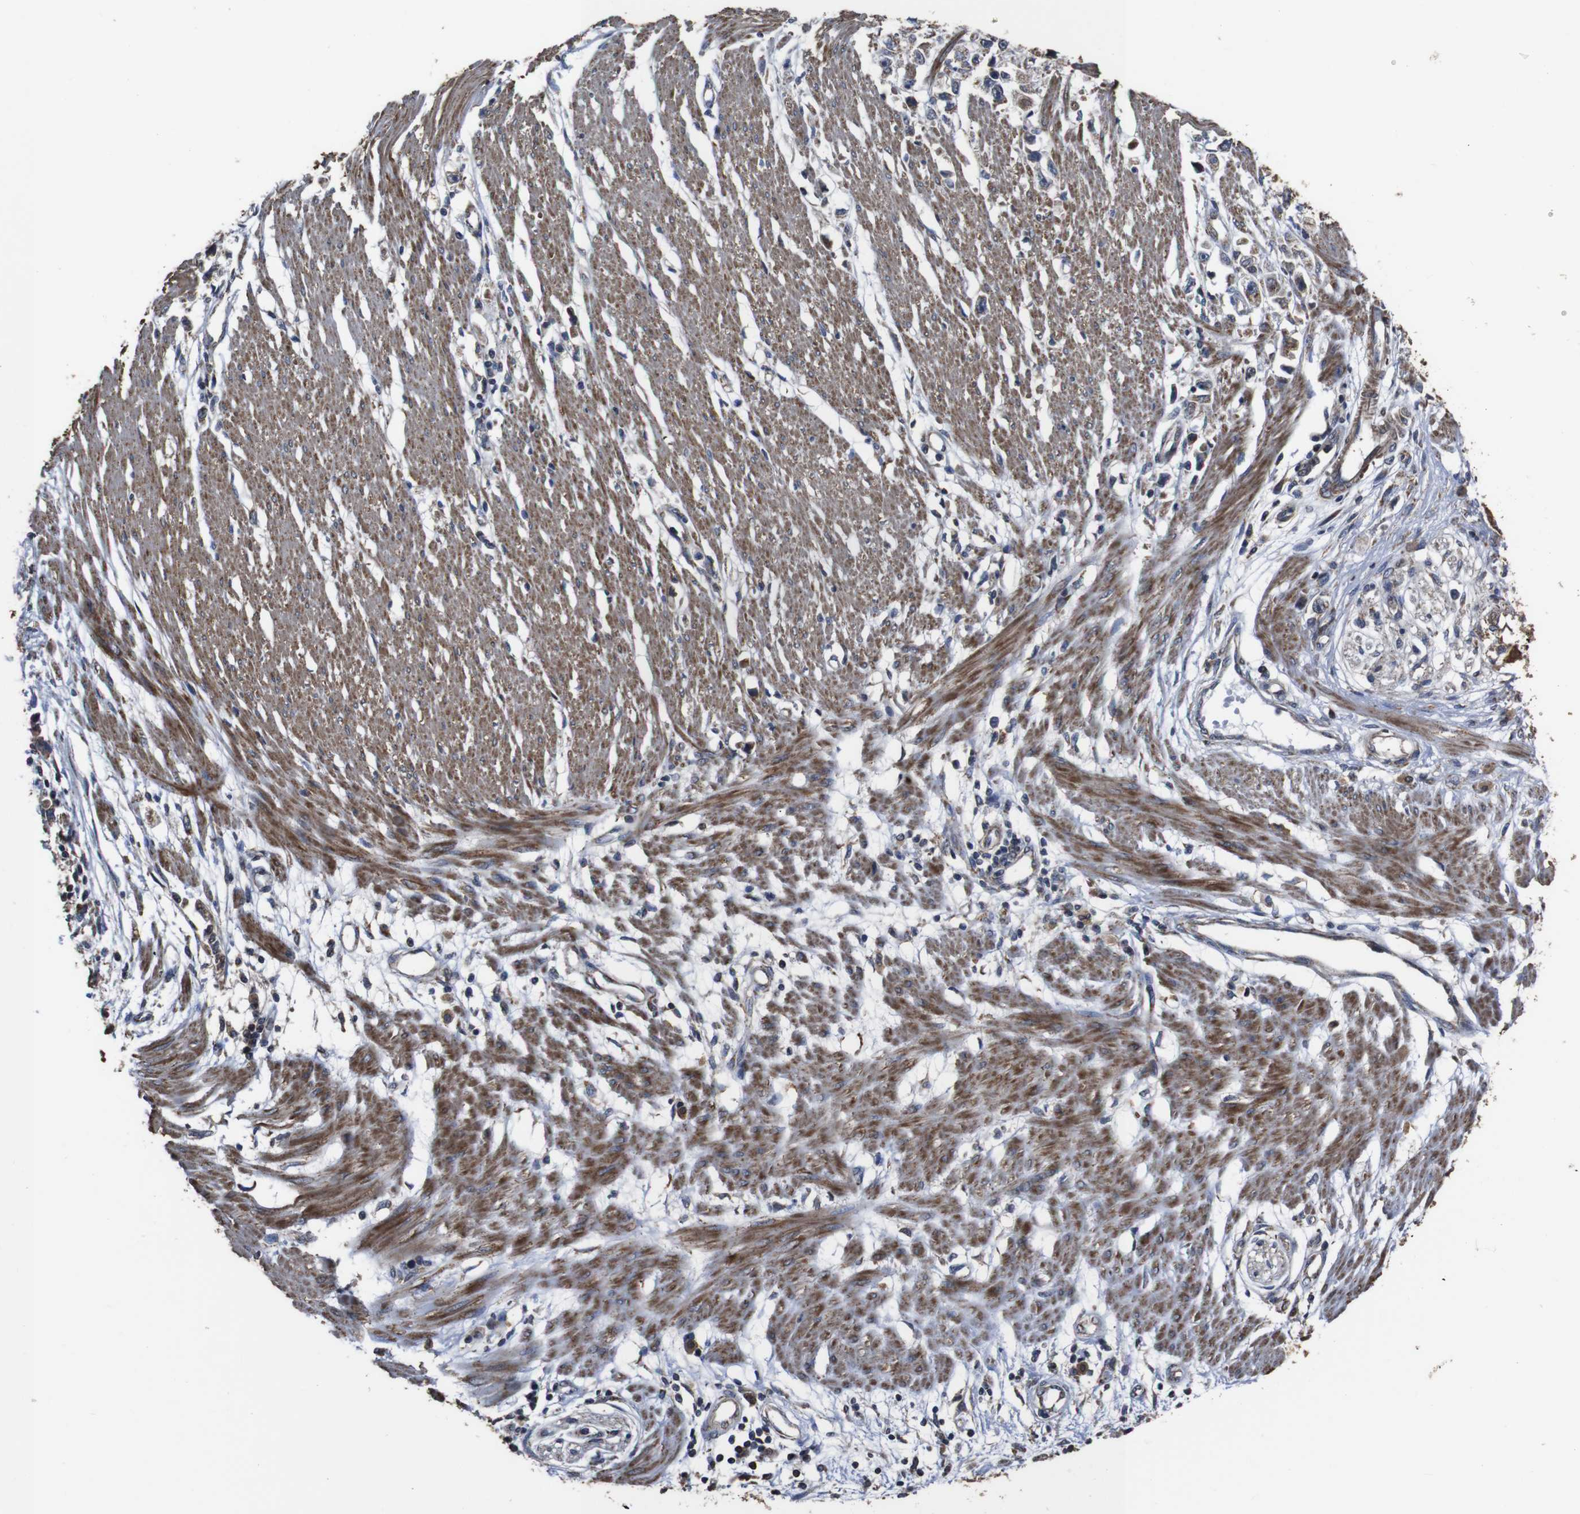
{"staining": {"intensity": "weak", "quantity": "25%-75%", "location": "cytoplasmic/membranous"}, "tissue": "stomach cancer", "cell_type": "Tumor cells", "image_type": "cancer", "snomed": [{"axis": "morphology", "description": "Adenocarcinoma, NOS"}, {"axis": "topography", "description": "Stomach"}], "caption": "A brown stain shows weak cytoplasmic/membranous staining of a protein in adenocarcinoma (stomach) tumor cells.", "gene": "SNN", "patient": {"sex": "female", "age": 59}}